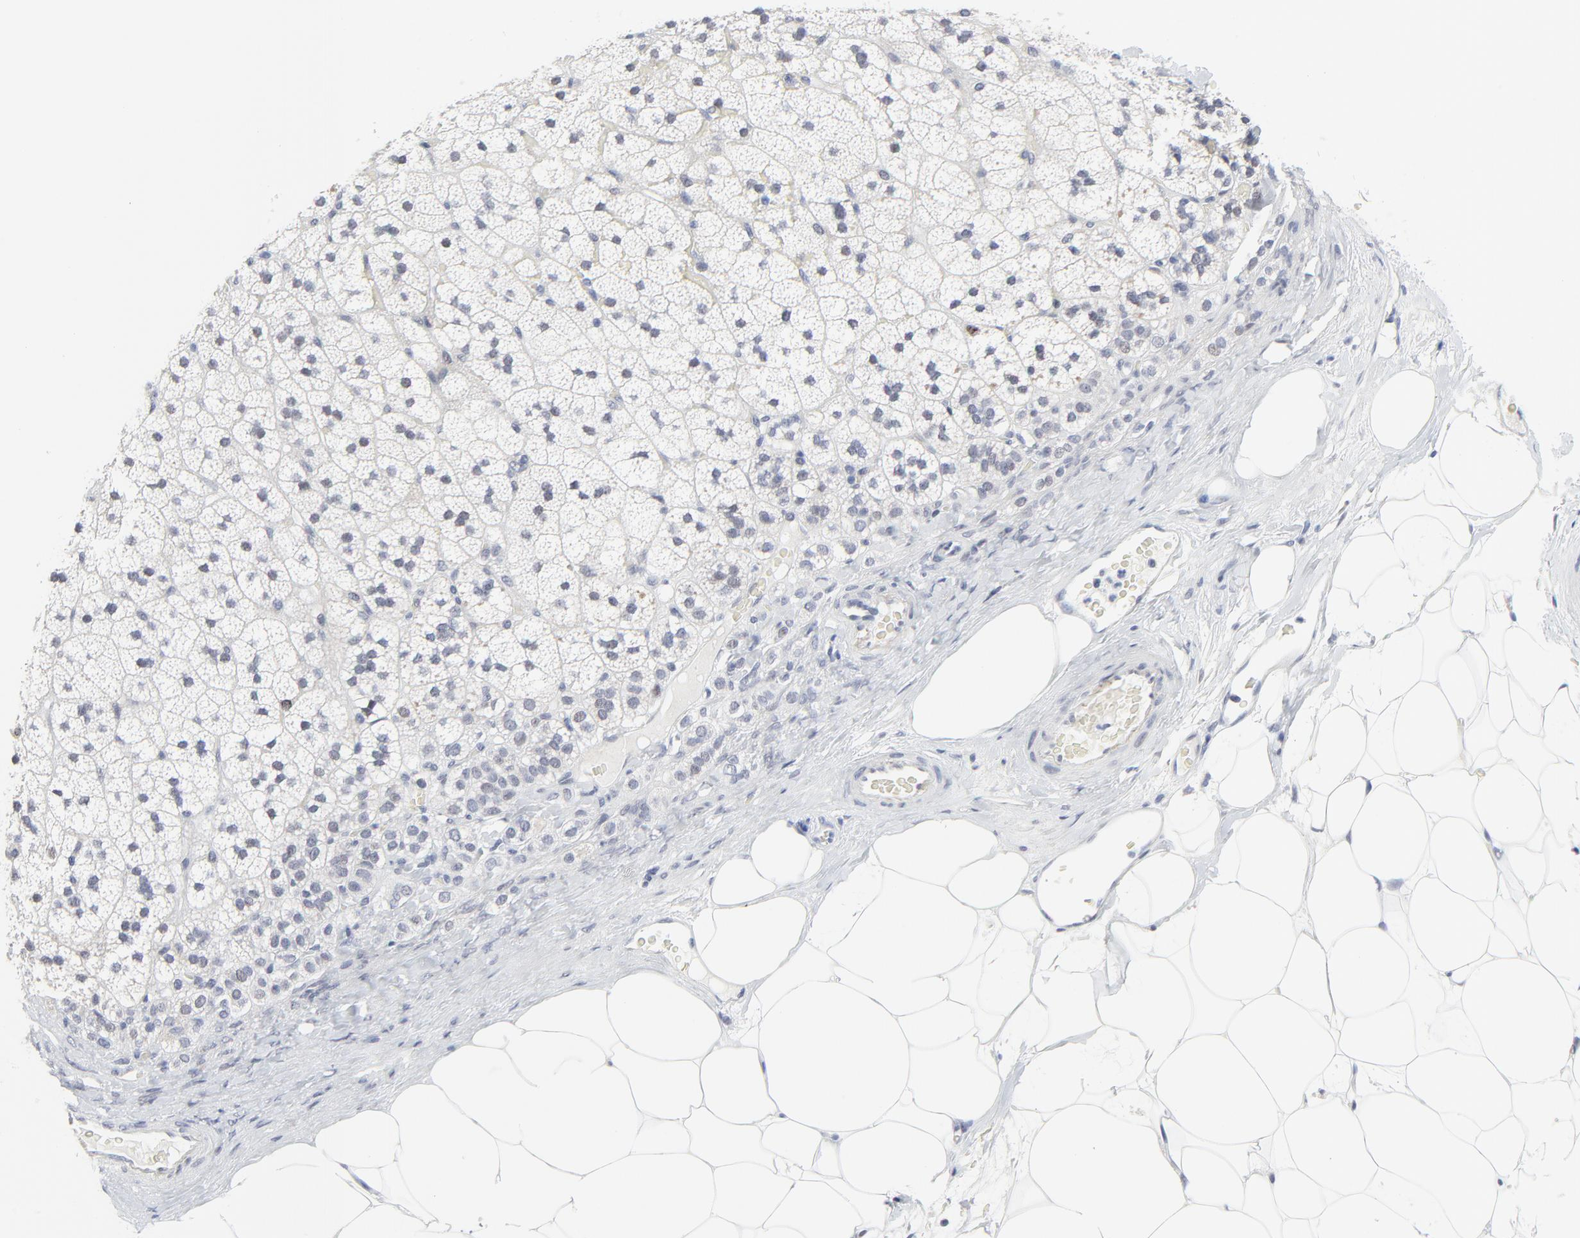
{"staining": {"intensity": "weak", "quantity": "<25%", "location": "cytoplasmic/membranous,nuclear"}, "tissue": "adrenal gland", "cell_type": "Glandular cells", "image_type": "normal", "snomed": [{"axis": "morphology", "description": "Normal tissue, NOS"}, {"axis": "topography", "description": "Adrenal gland"}], "caption": "Immunohistochemistry (IHC) histopathology image of normal adrenal gland: human adrenal gland stained with DAB (3,3'-diaminobenzidine) demonstrates no significant protein expression in glandular cells.", "gene": "ZNF589", "patient": {"sex": "male", "age": 35}}